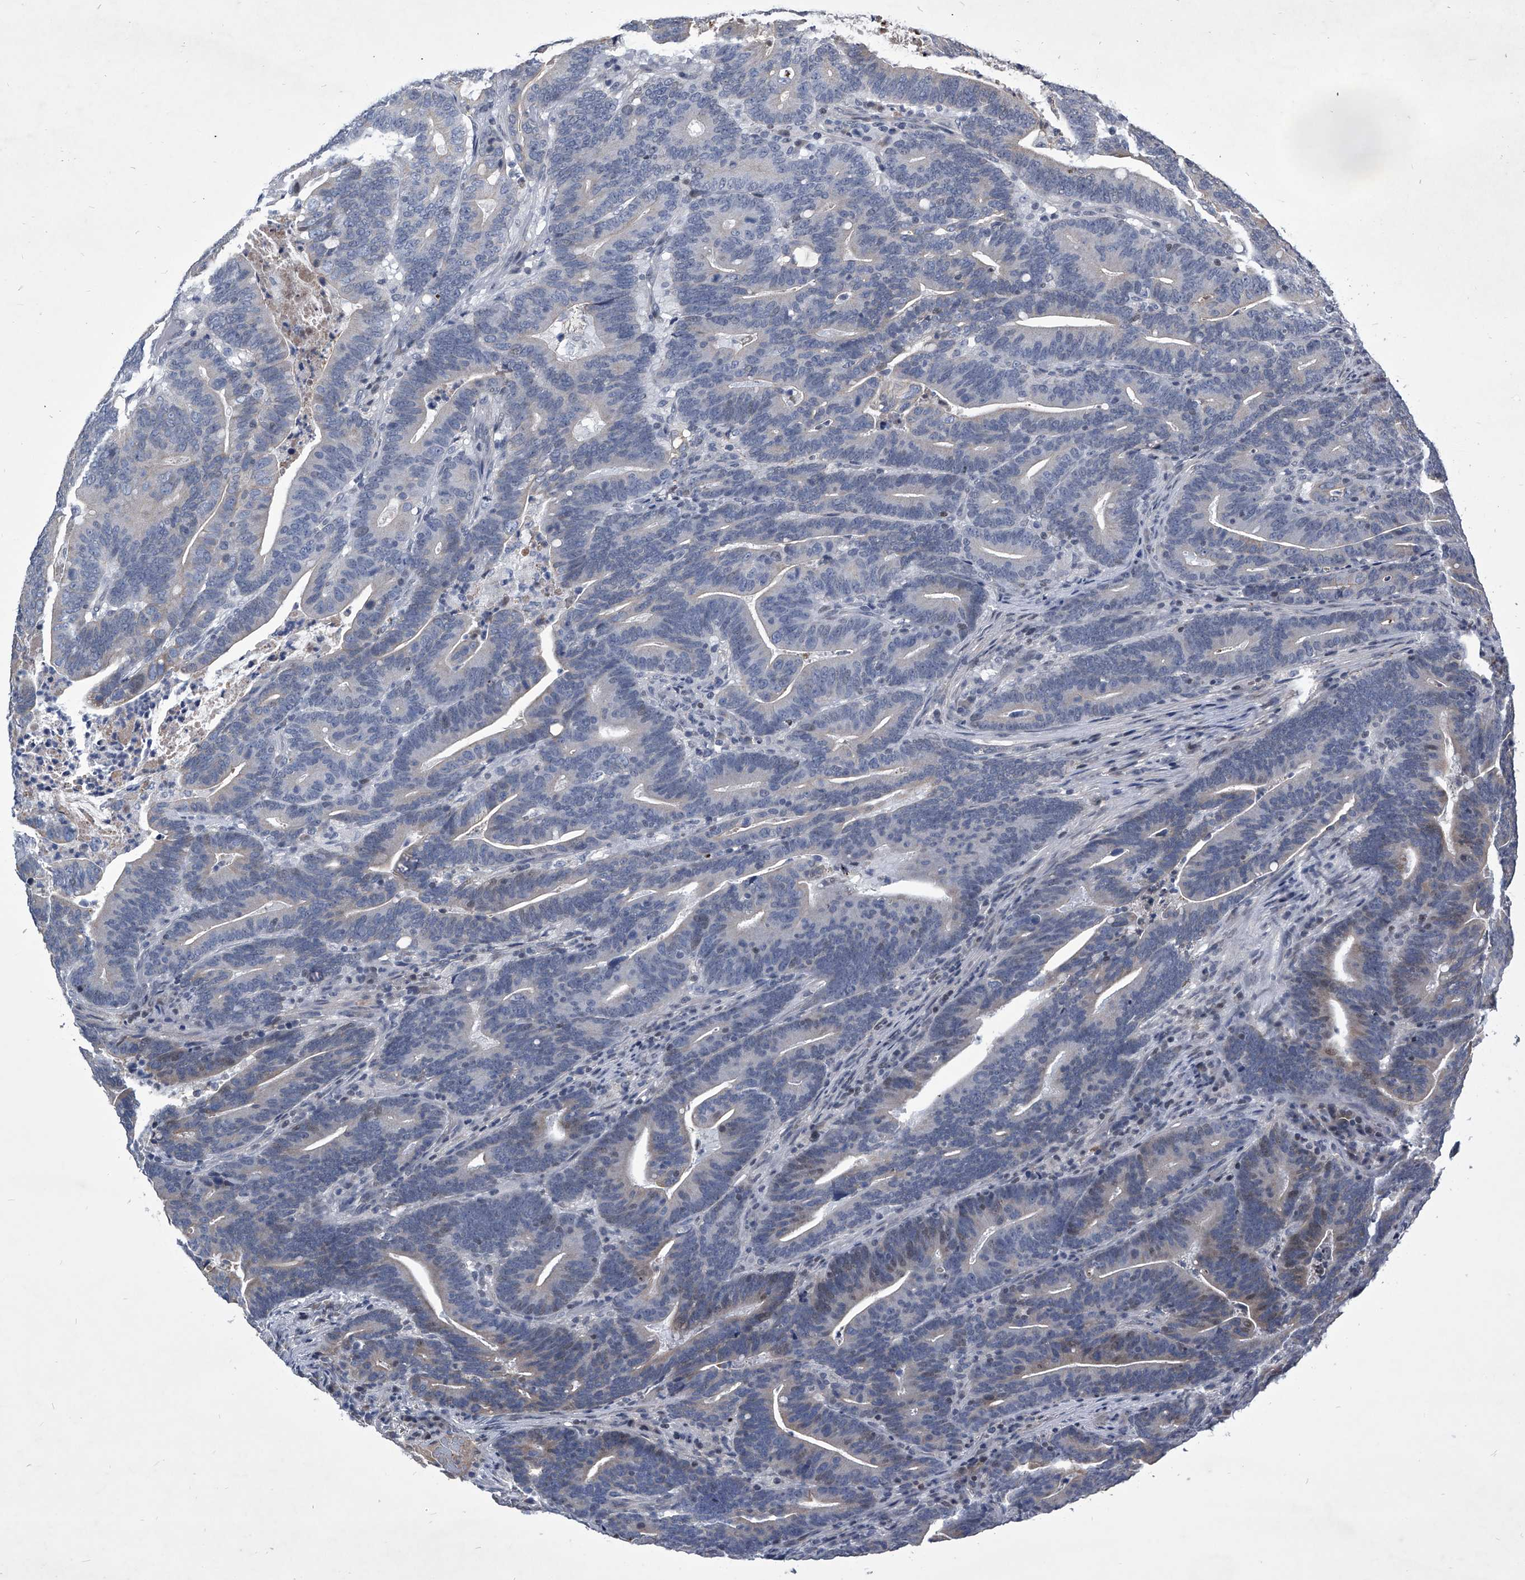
{"staining": {"intensity": "weak", "quantity": "<25%", "location": "nuclear"}, "tissue": "colorectal cancer", "cell_type": "Tumor cells", "image_type": "cancer", "snomed": [{"axis": "morphology", "description": "Adenocarcinoma, NOS"}, {"axis": "topography", "description": "Colon"}], "caption": "A photomicrograph of colorectal cancer (adenocarcinoma) stained for a protein exhibits no brown staining in tumor cells.", "gene": "ZNF76", "patient": {"sex": "female", "age": 66}}